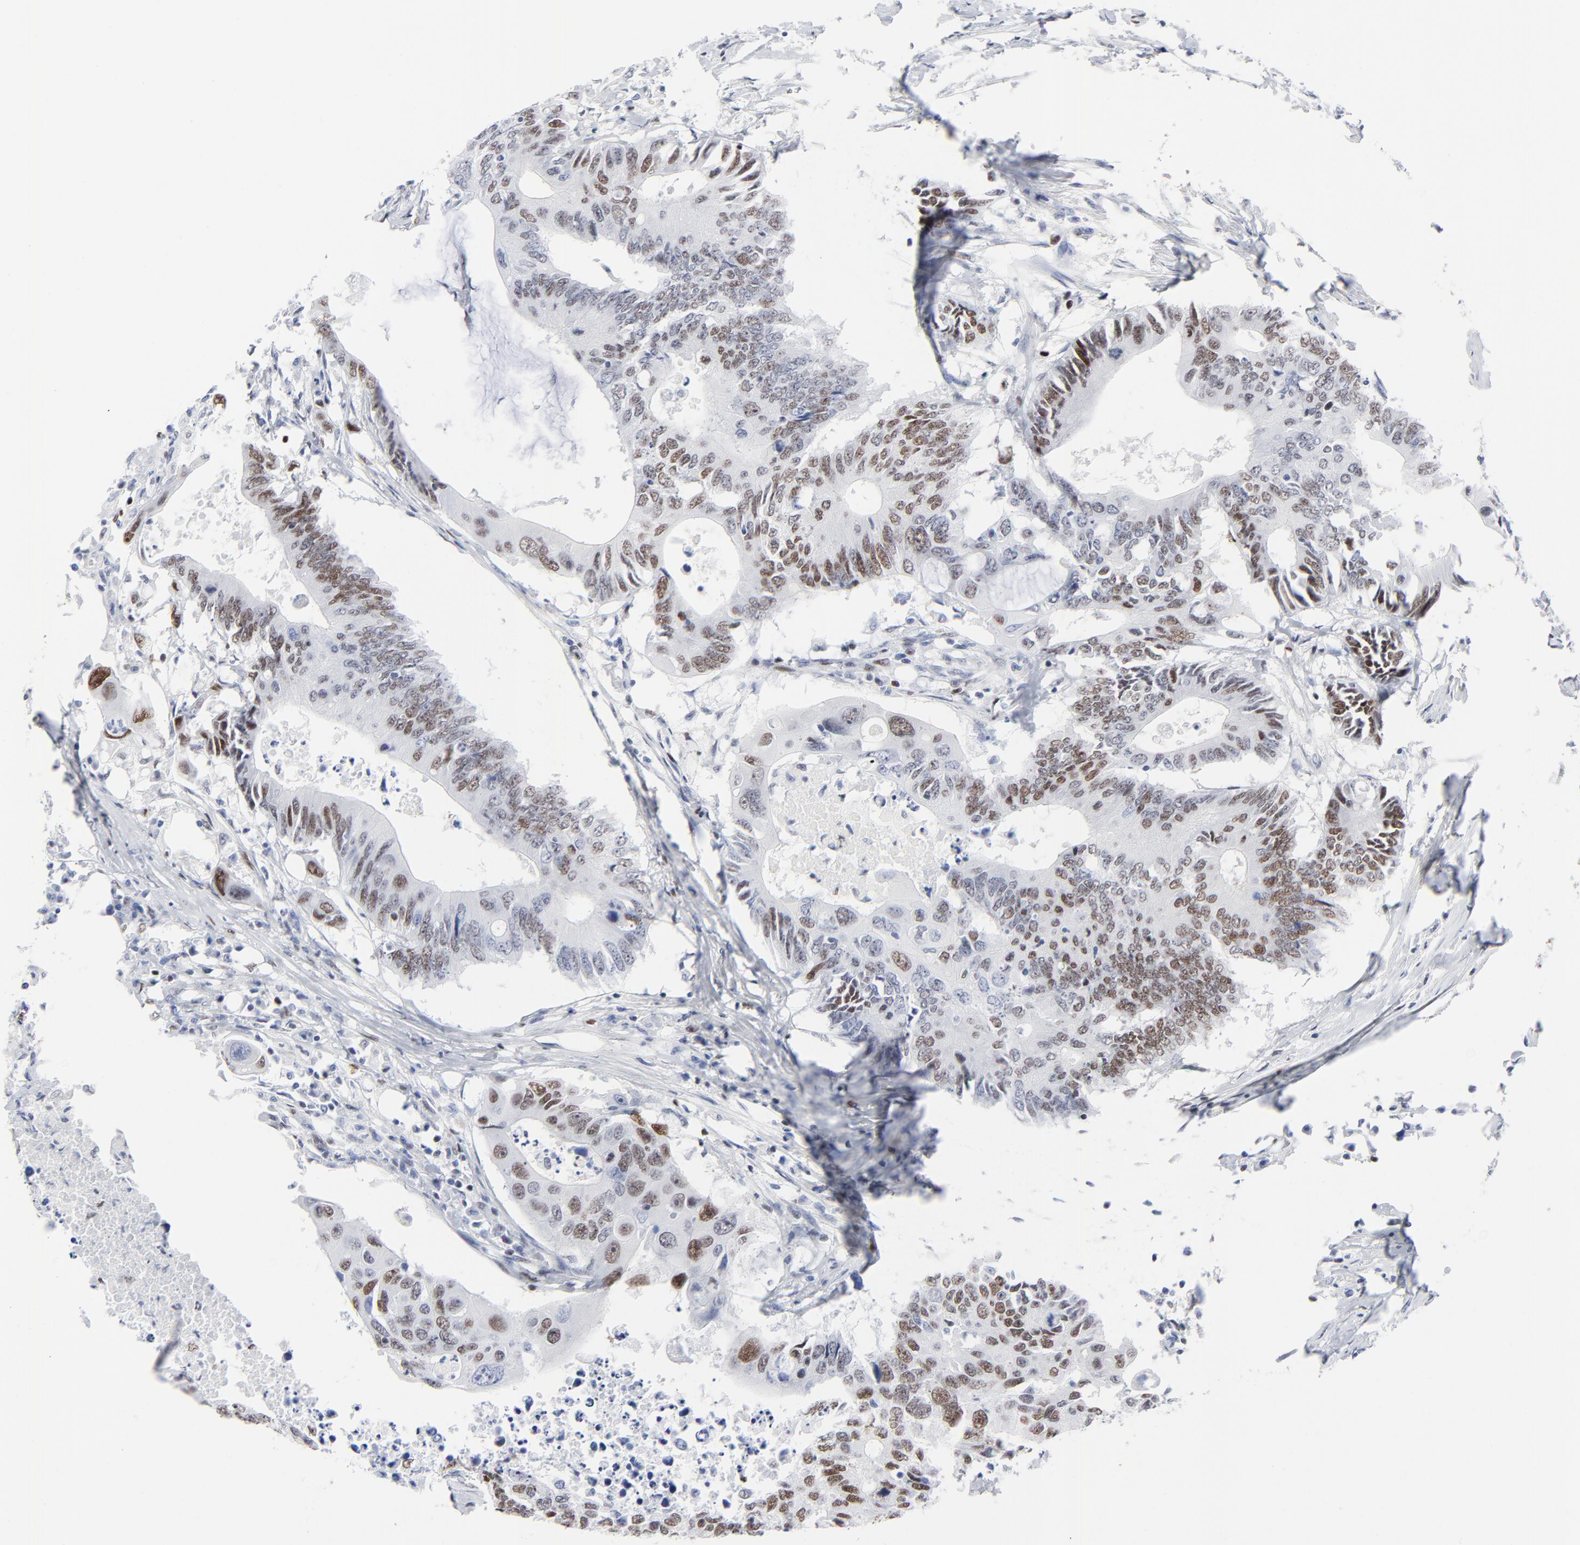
{"staining": {"intensity": "moderate", "quantity": "25%-75%", "location": "nuclear"}, "tissue": "colorectal cancer", "cell_type": "Tumor cells", "image_type": "cancer", "snomed": [{"axis": "morphology", "description": "Adenocarcinoma, NOS"}, {"axis": "topography", "description": "Colon"}], "caption": "A micrograph of human colorectal cancer stained for a protein reveals moderate nuclear brown staining in tumor cells.", "gene": "JUN", "patient": {"sex": "male", "age": 71}}